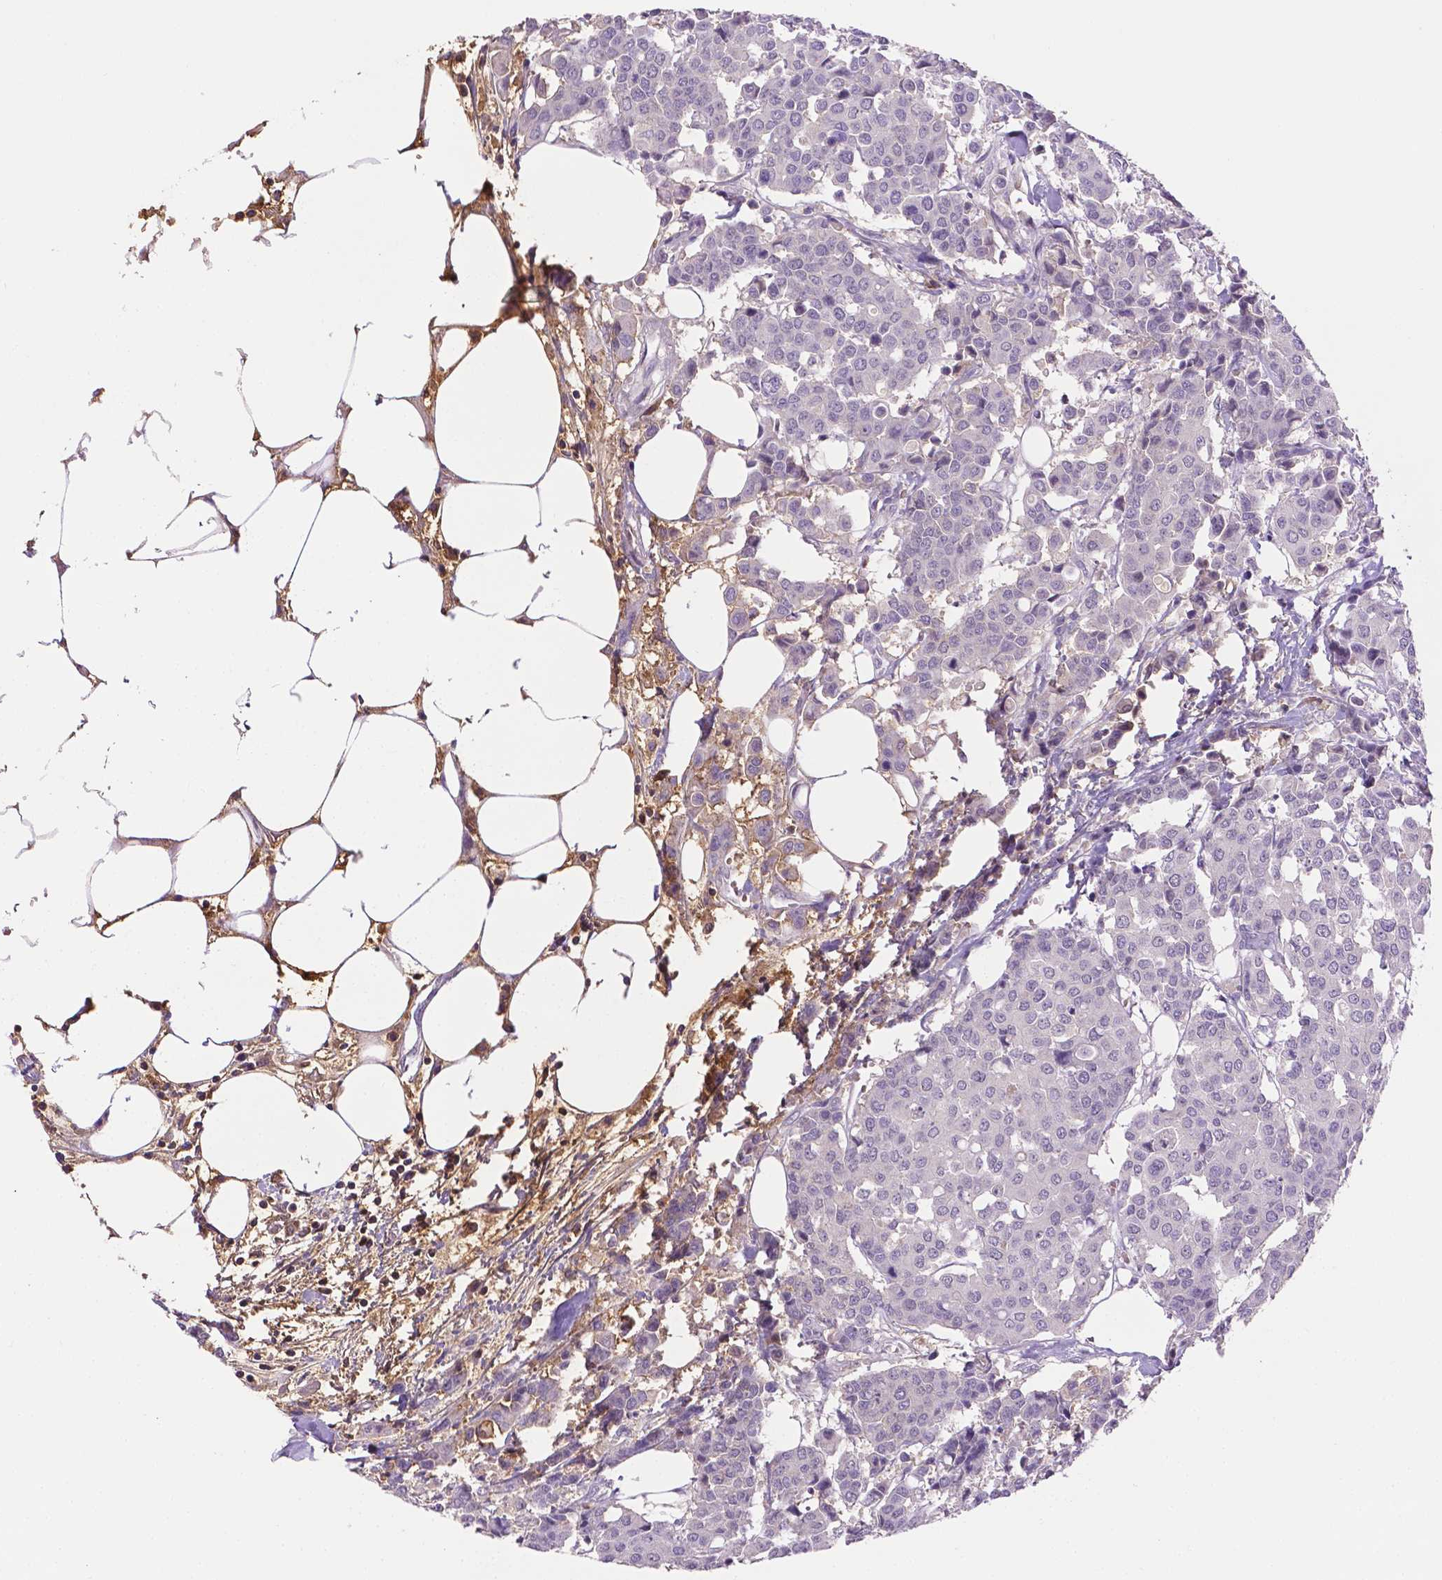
{"staining": {"intensity": "negative", "quantity": "none", "location": "none"}, "tissue": "carcinoid", "cell_type": "Tumor cells", "image_type": "cancer", "snomed": [{"axis": "morphology", "description": "Carcinoid, malignant, NOS"}, {"axis": "topography", "description": "Colon"}], "caption": "Image shows no protein staining in tumor cells of carcinoid (malignant) tissue. The staining was performed using DAB to visualize the protein expression in brown, while the nuclei were stained in blue with hematoxylin (Magnification: 20x).", "gene": "FBLN1", "patient": {"sex": "male", "age": 81}}